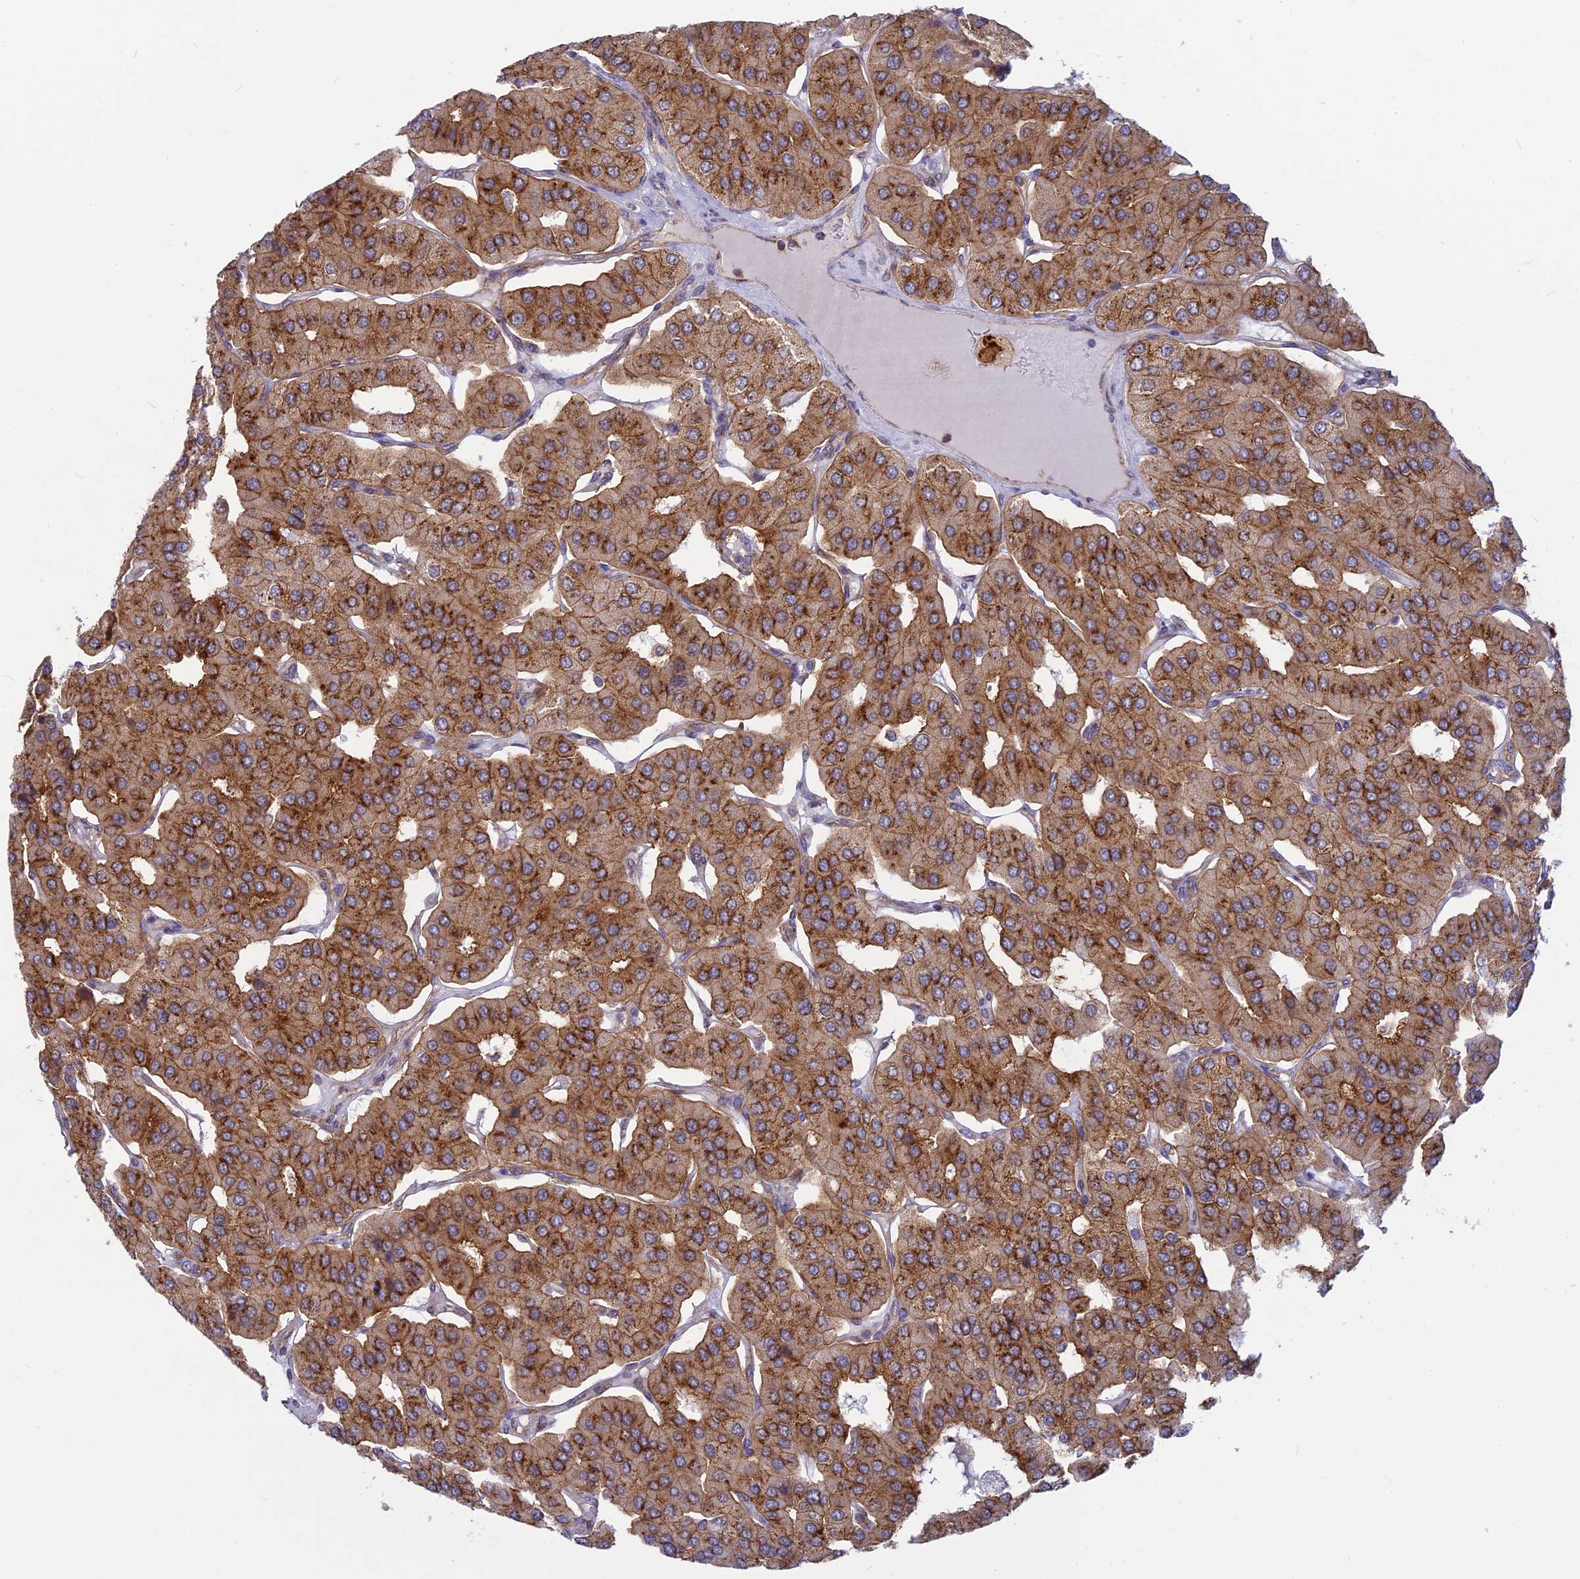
{"staining": {"intensity": "moderate", "quantity": ">75%", "location": "cytoplasmic/membranous"}, "tissue": "parathyroid gland", "cell_type": "Glandular cells", "image_type": "normal", "snomed": [{"axis": "morphology", "description": "Normal tissue, NOS"}, {"axis": "morphology", "description": "Adenoma, NOS"}, {"axis": "topography", "description": "Parathyroid gland"}], "caption": "Immunohistochemistry (IHC) of unremarkable human parathyroid gland exhibits medium levels of moderate cytoplasmic/membranous positivity in approximately >75% of glandular cells.", "gene": "CLINT1", "patient": {"sex": "female", "age": 86}}